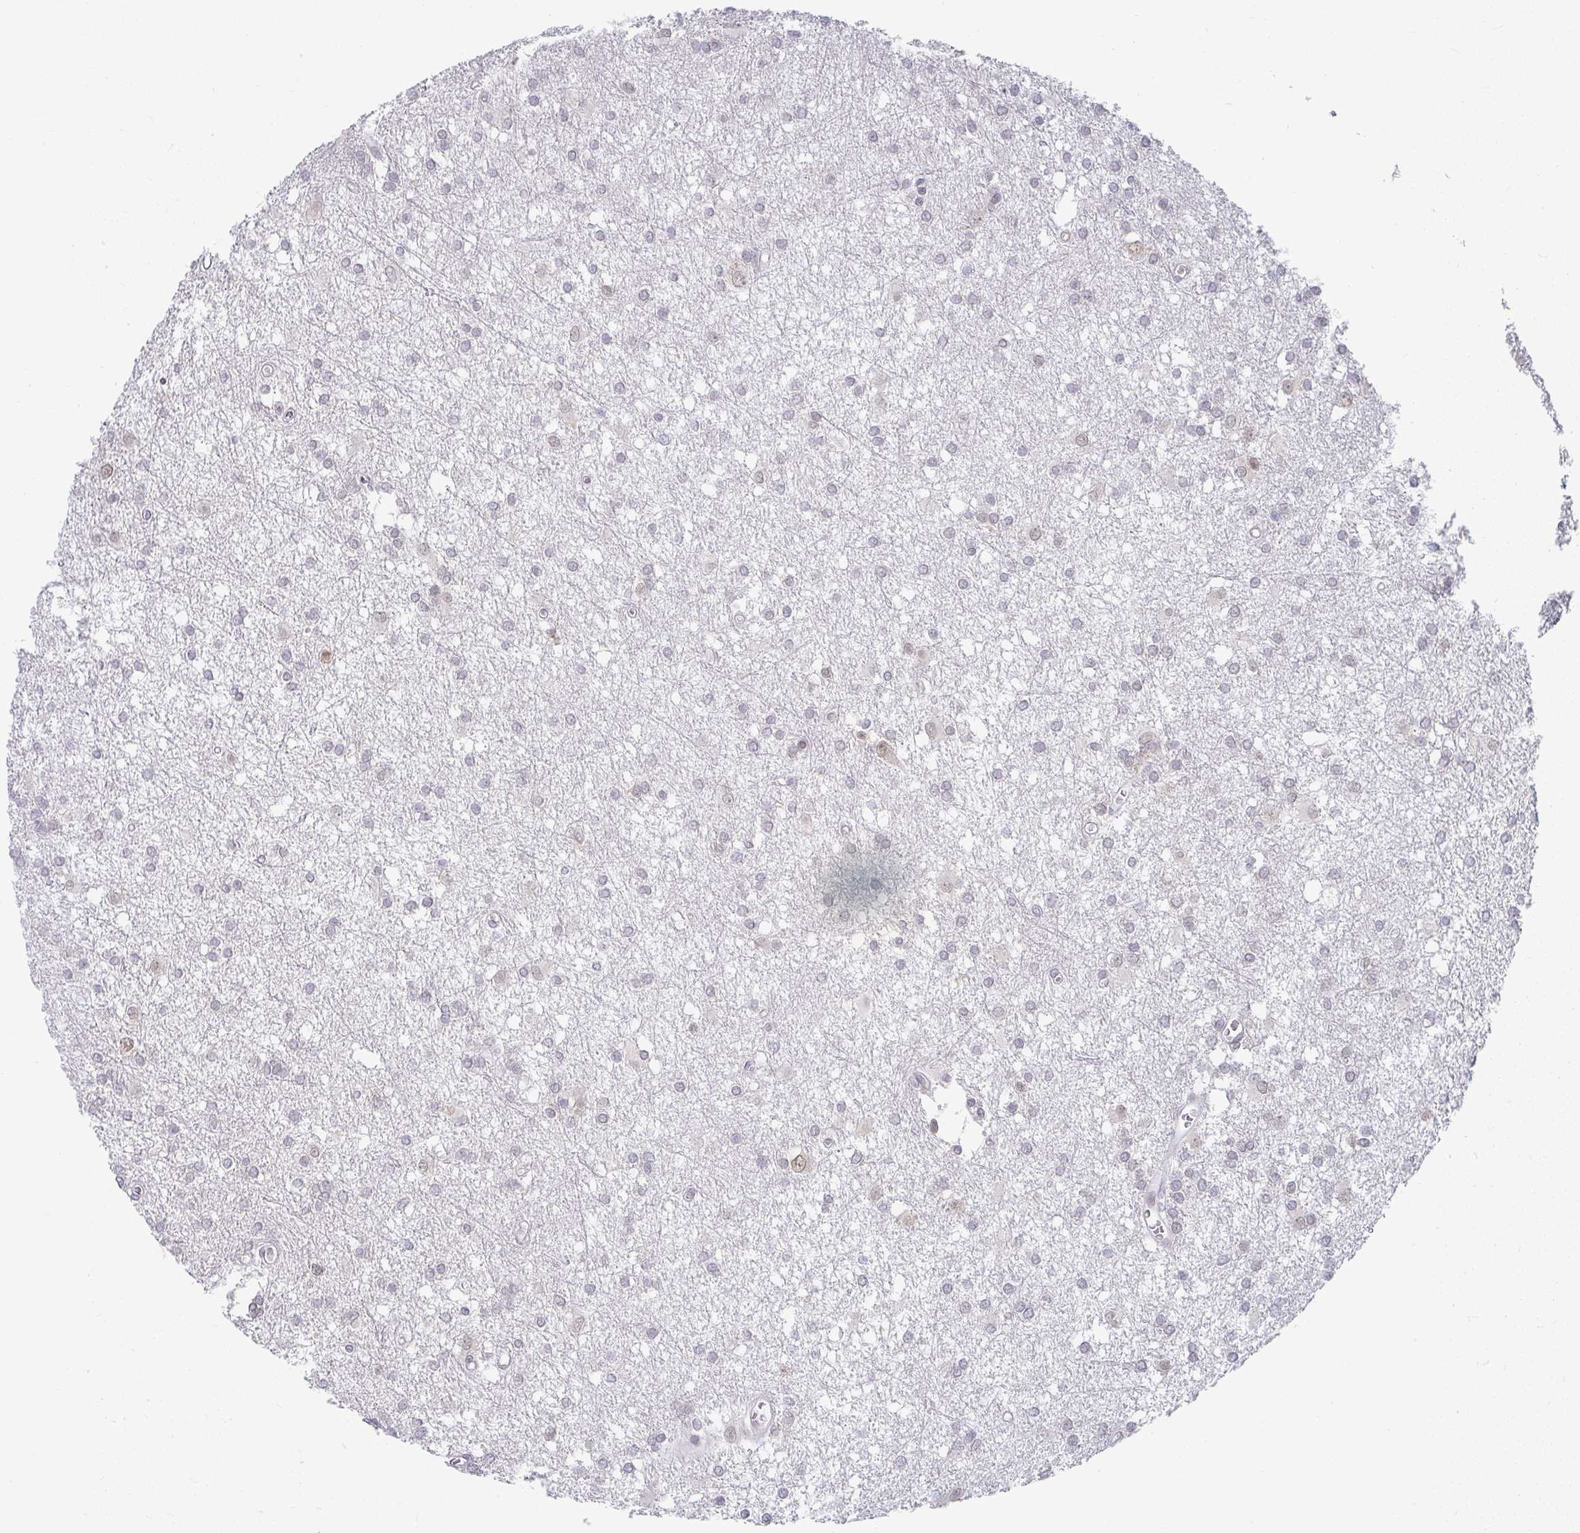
{"staining": {"intensity": "weak", "quantity": "<25%", "location": "nuclear"}, "tissue": "glioma", "cell_type": "Tumor cells", "image_type": "cancer", "snomed": [{"axis": "morphology", "description": "Glioma, malignant, High grade"}, {"axis": "topography", "description": "Brain"}], "caption": "This is an immunohistochemistry (IHC) histopathology image of glioma. There is no expression in tumor cells.", "gene": "SYNCRIP", "patient": {"sex": "male", "age": 48}}